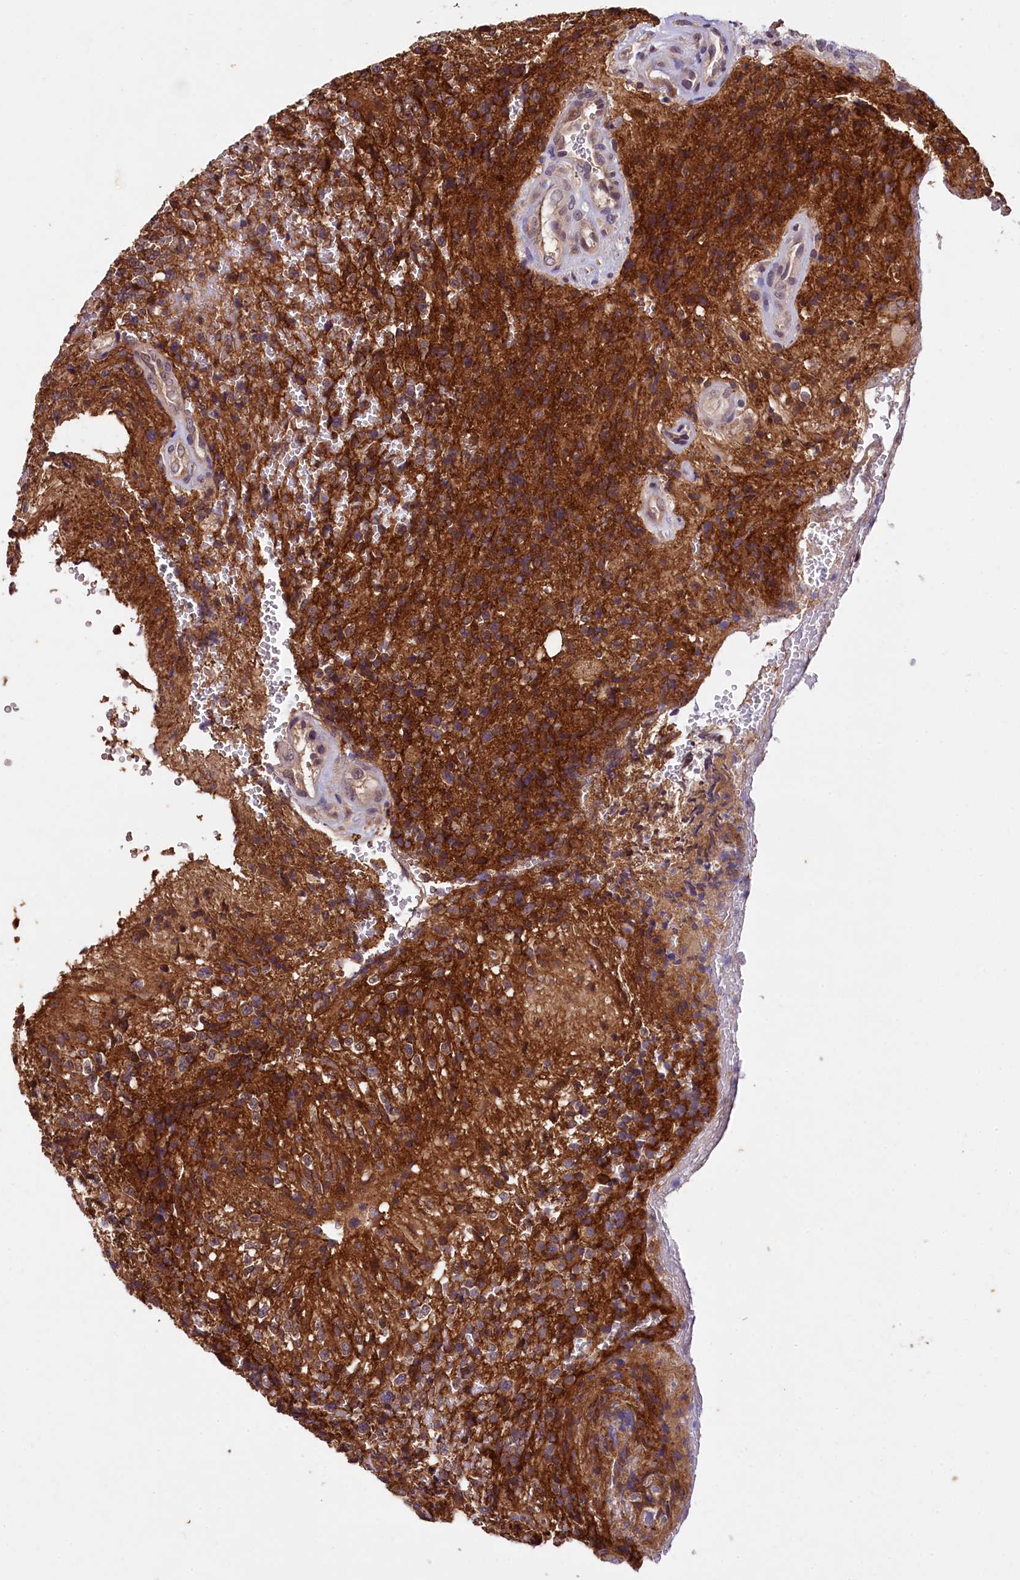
{"staining": {"intensity": "strong", "quantity": "25%-75%", "location": "cytoplasmic/membranous"}, "tissue": "glioma", "cell_type": "Tumor cells", "image_type": "cancer", "snomed": [{"axis": "morphology", "description": "Glioma, malignant, High grade"}, {"axis": "topography", "description": "Brain"}], "caption": "Protein staining exhibits strong cytoplasmic/membranous expression in approximately 25%-75% of tumor cells in glioma. Using DAB (3,3'-diaminobenzidine) (brown) and hematoxylin (blue) stains, captured at high magnification using brightfield microscopy.", "gene": "PLXNB1", "patient": {"sex": "male", "age": 56}}